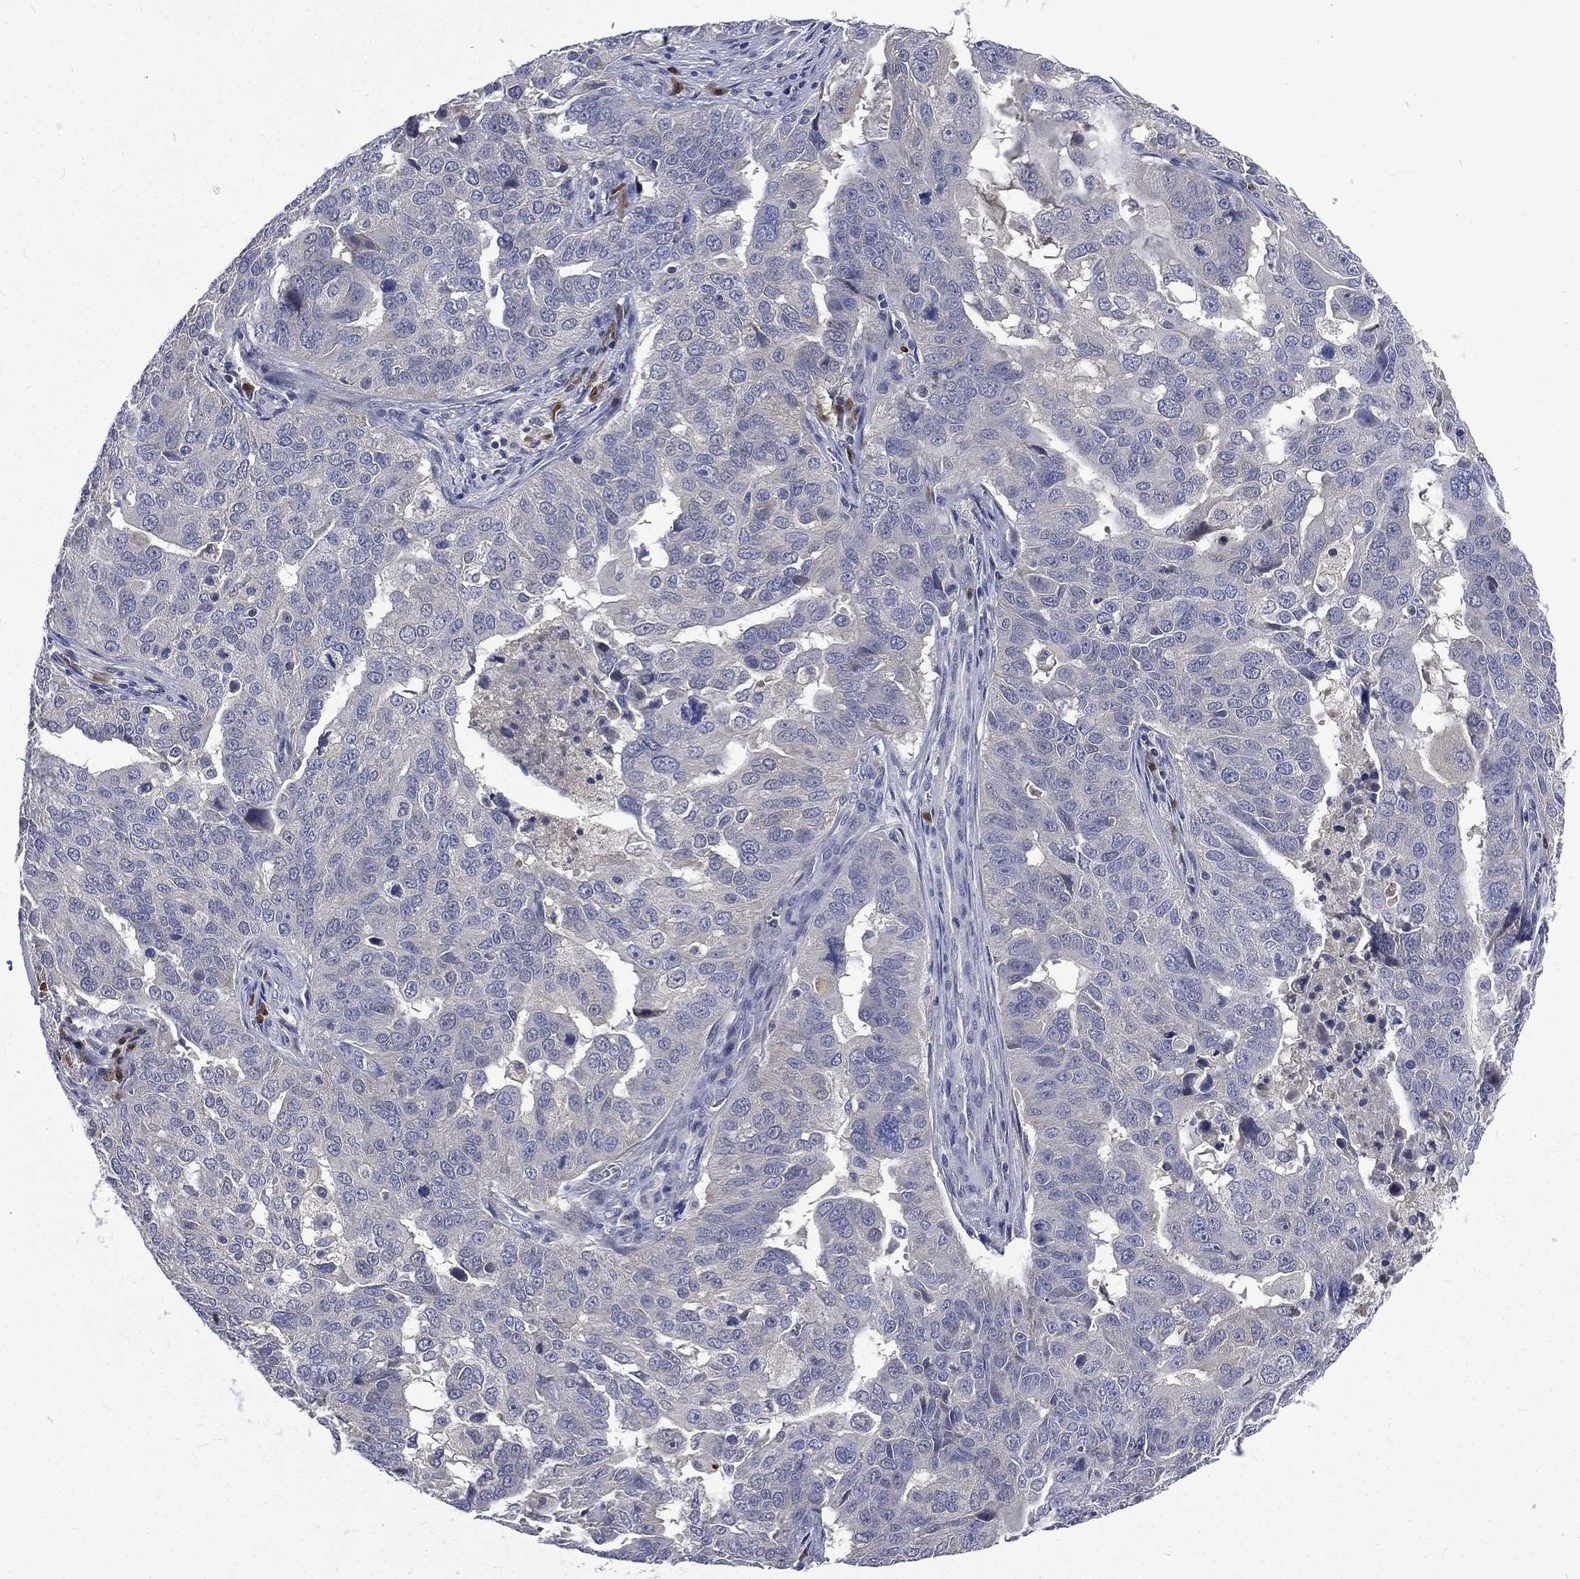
{"staining": {"intensity": "negative", "quantity": "none", "location": "none"}, "tissue": "ovarian cancer", "cell_type": "Tumor cells", "image_type": "cancer", "snomed": [{"axis": "morphology", "description": "Carcinoma, endometroid"}, {"axis": "topography", "description": "Soft tissue"}, {"axis": "topography", "description": "Ovary"}], "caption": "DAB (3,3'-diaminobenzidine) immunohistochemical staining of ovarian cancer exhibits no significant expression in tumor cells.", "gene": "CA12", "patient": {"sex": "female", "age": 52}}